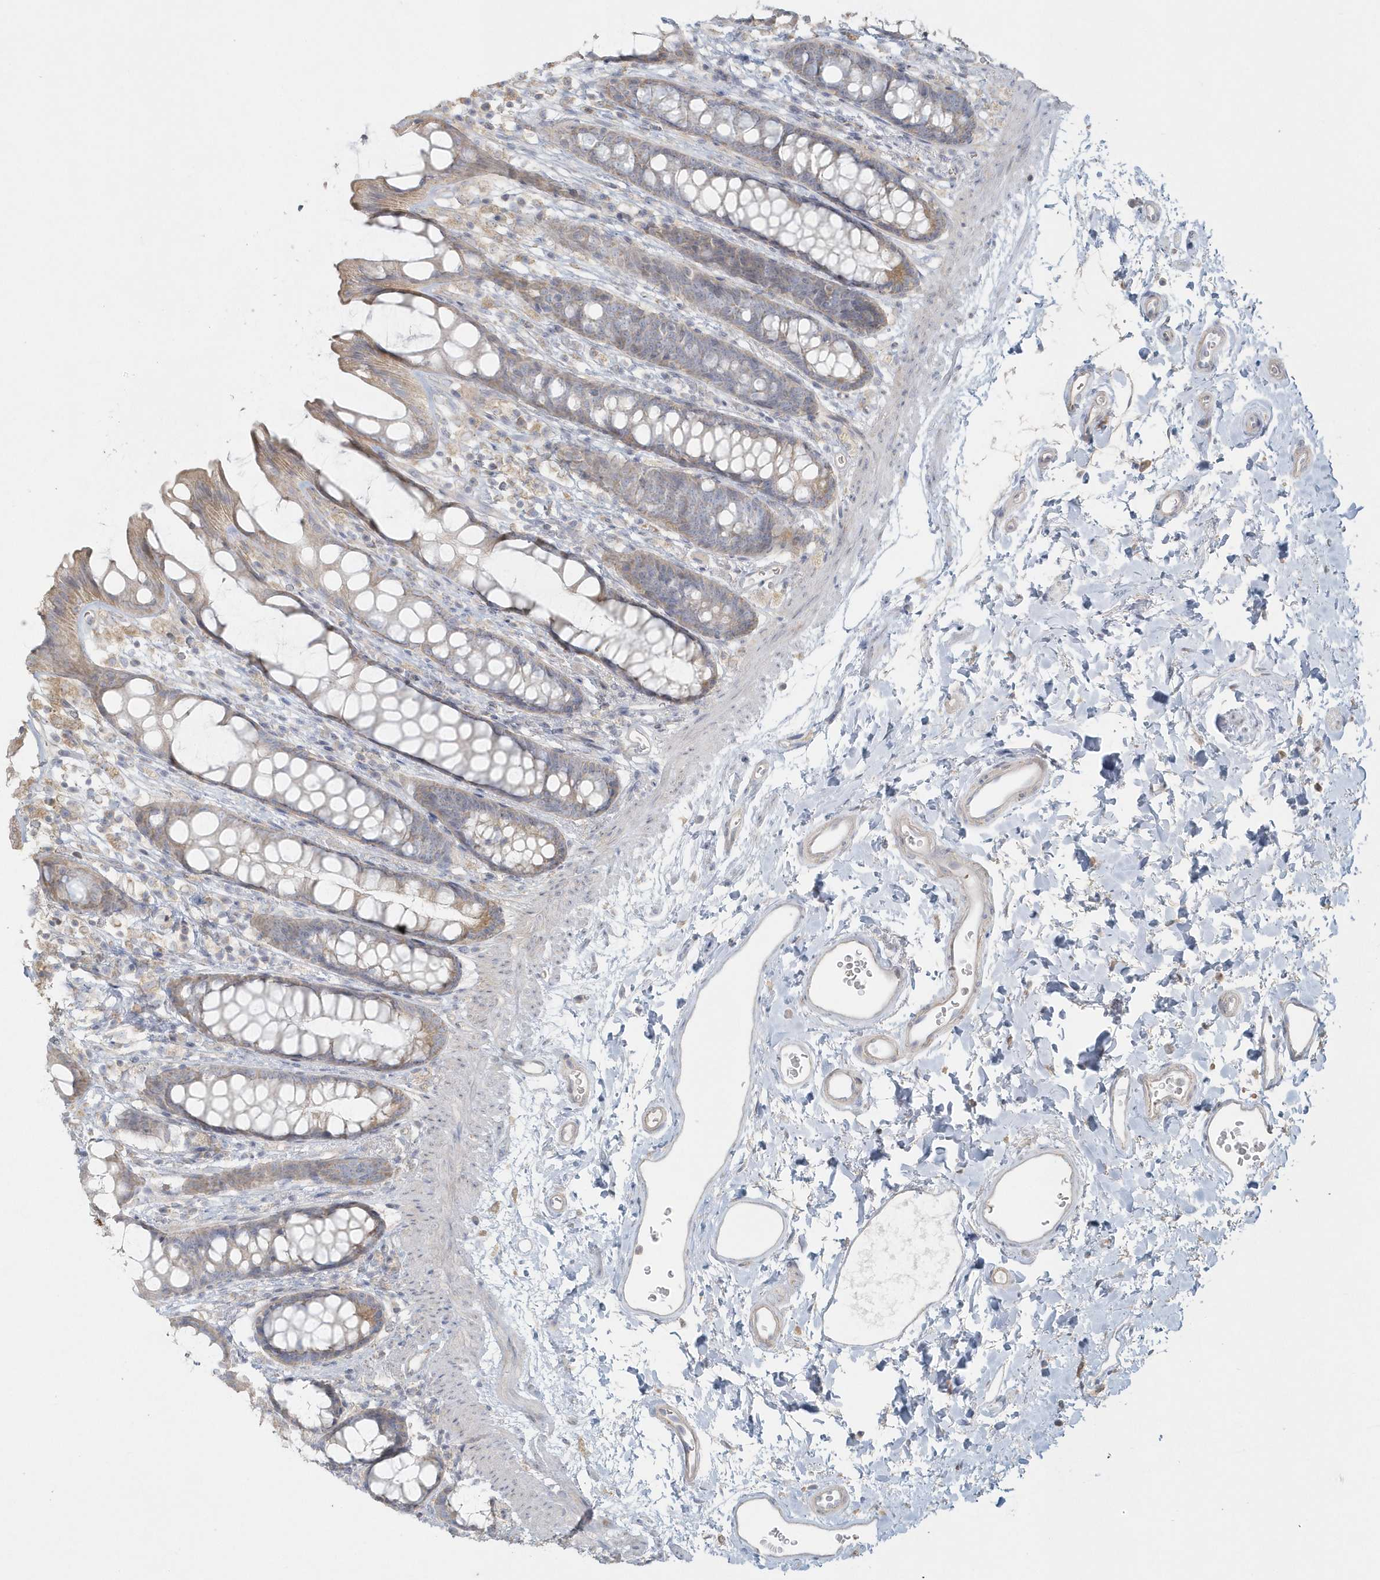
{"staining": {"intensity": "weak", "quantity": "25%-75%", "location": "cytoplasmic/membranous"}, "tissue": "rectum", "cell_type": "Glandular cells", "image_type": "normal", "snomed": [{"axis": "morphology", "description": "Normal tissue, NOS"}, {"axis": "topography", "description": "Rectum"}], "caption": "Protein positivity by IHC demonstrates weak cytoplasmic/membranous staining in about 25%-75% of glandular cells in benign rectum.", "gene": "BLTP3A", "patient": {"sex": "female", "age": 65}}